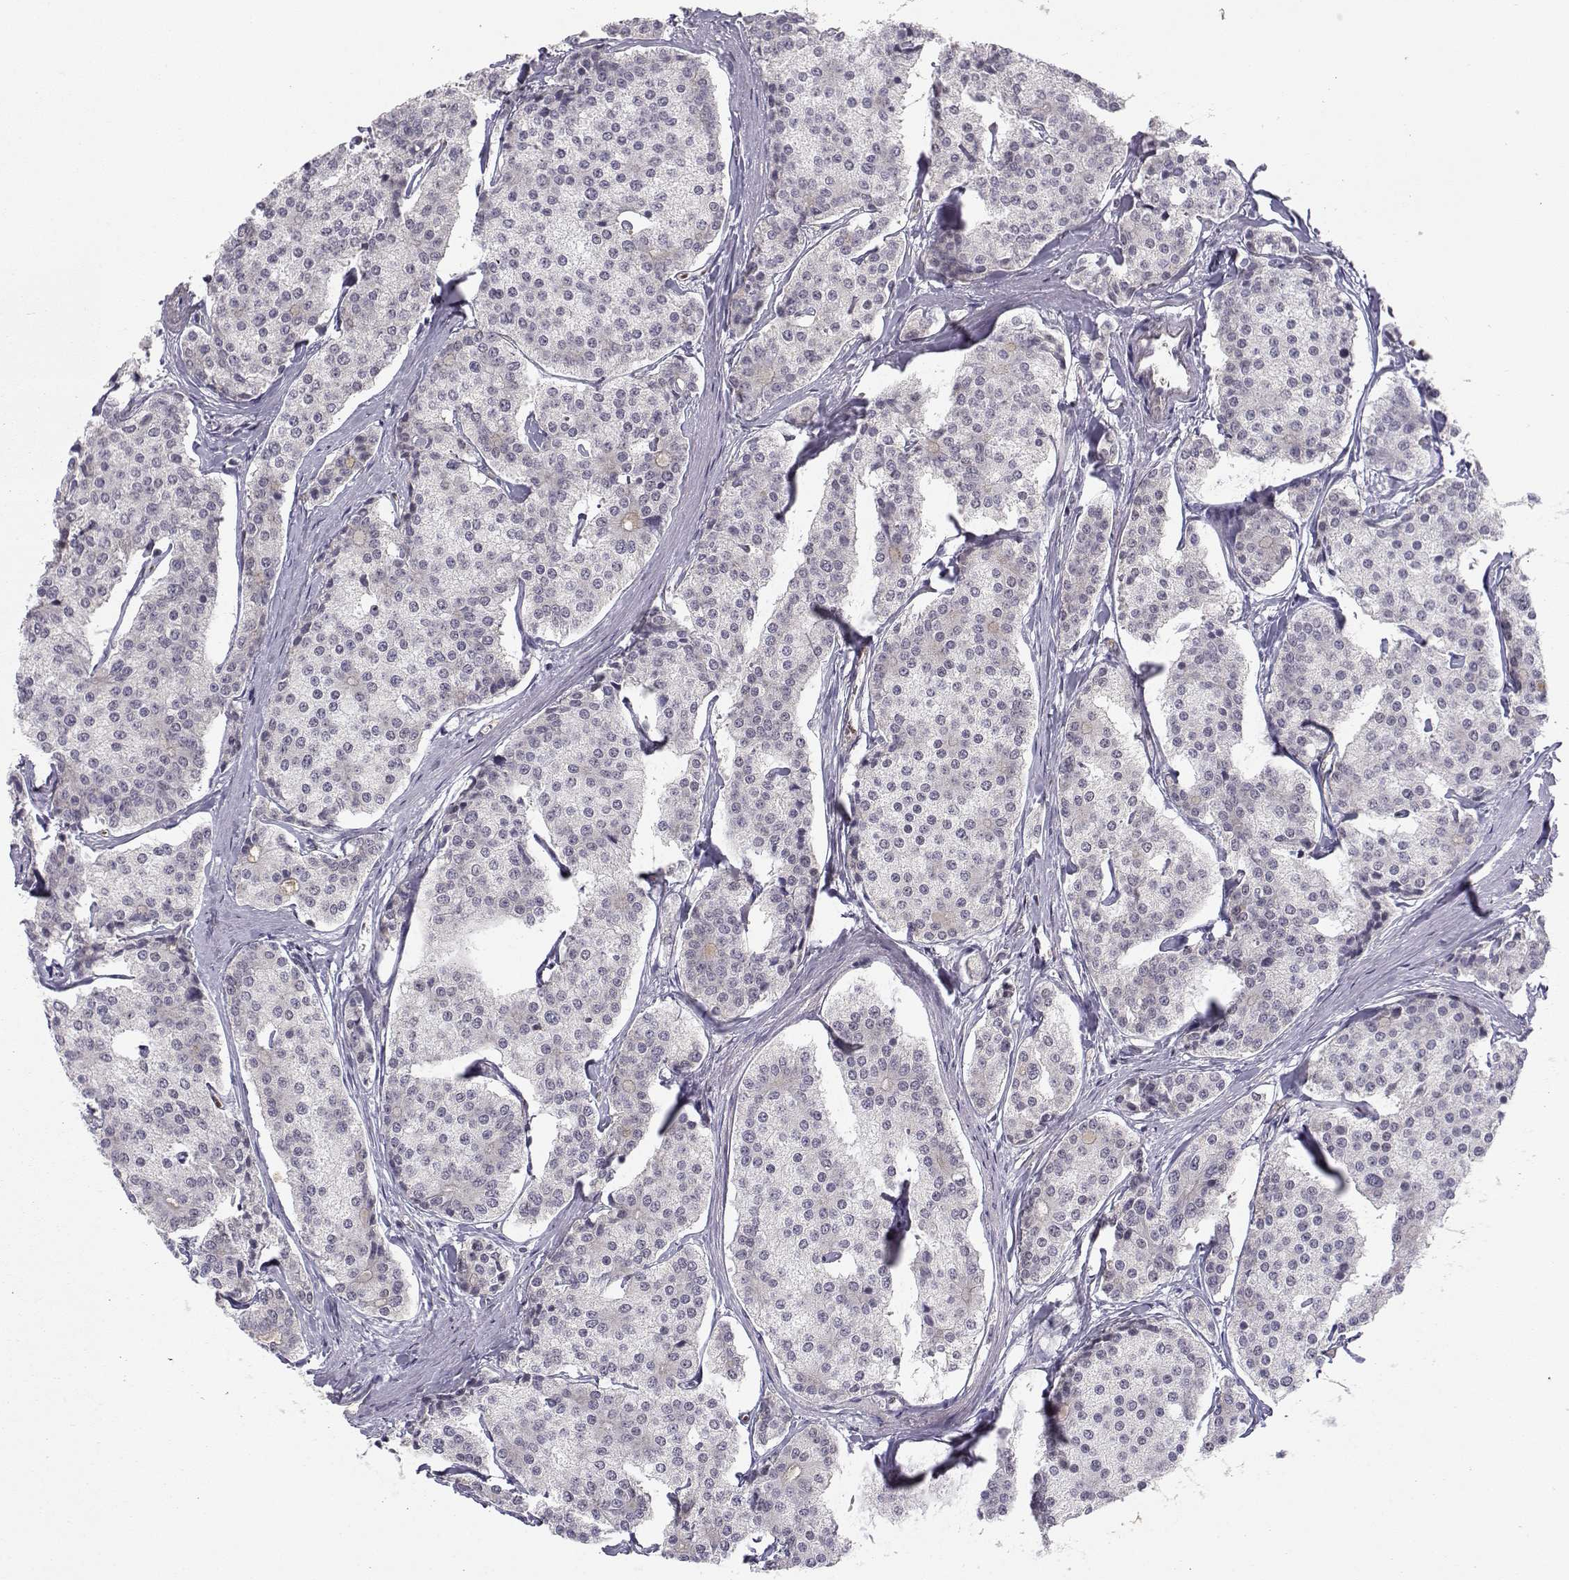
{"staining": {"intensity": "negative", "quantity": "none", "location": "none"}, "tissue": "carcinoid", "cell_type": "Tumor cells", "image_type": "cancer", "snomed": [{"axis": "morphology", "description": "Carcinoid, malignant, NOS"}, {"axis": "topography", "description": "Small intestine"}], "caption": "The immunohistochemistry (IHC) histopathology image has no significant expression in tumor cells of carcinoid (malignant) tissue. Brightfield microscopy of IHC stained with DAB (brown) and hematoxylin (blue), captured at high magnification.", "gene": "KIF13B", "patient": {"sex": "female", "age": 65}}